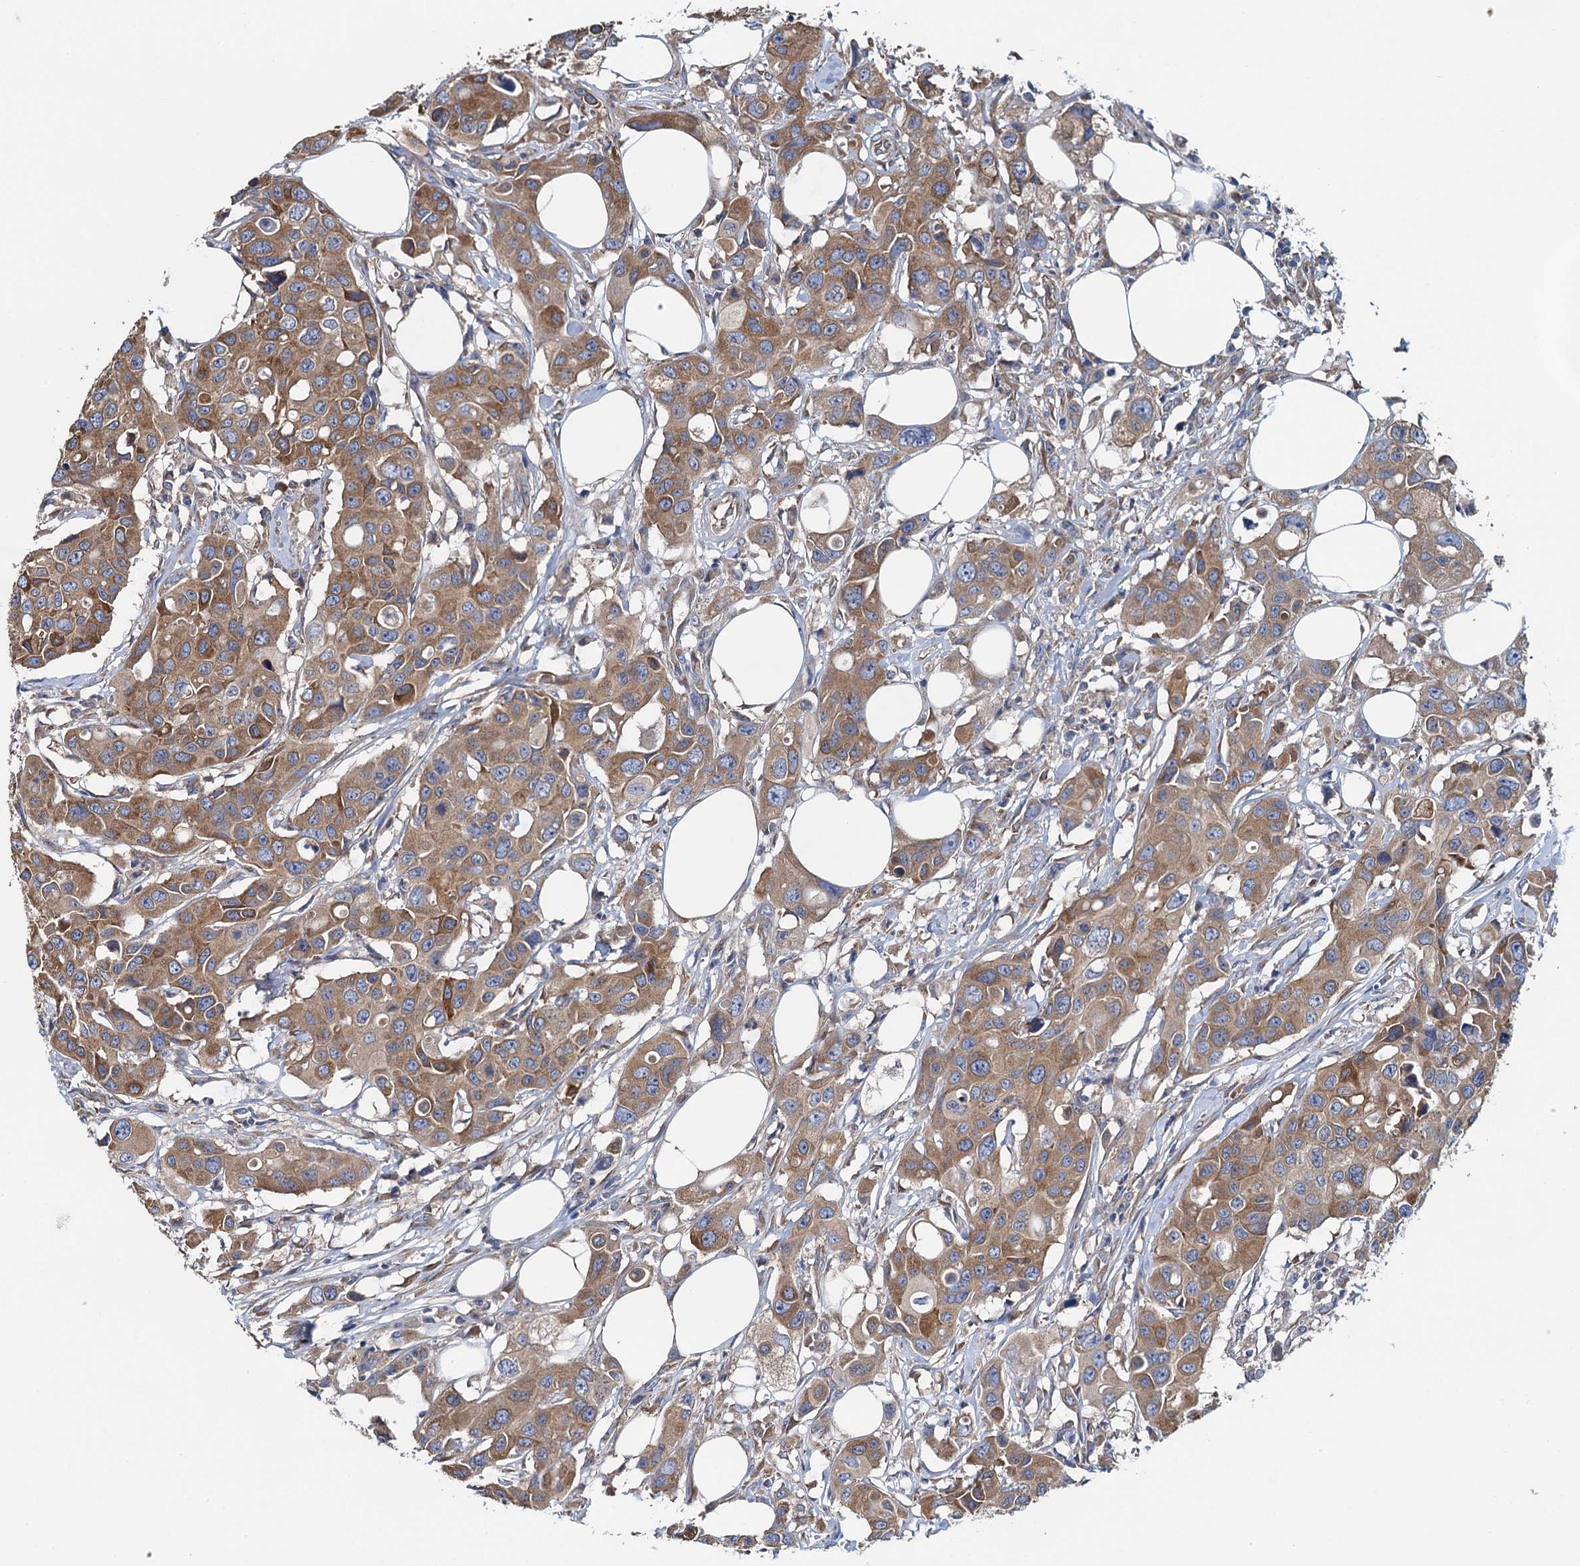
{"staining": {"intensity": "moderate", "quantity": ">75%", "location": "cytoplasmic/membranous"}, "tissue": "colorectal cancer", "cell_type": "Tumor cells", "image_type": "cancer", "snomed": [{"axis": "morphology", "description": "Adenocarcinoma, NOS"}, {"axis": "topography", "description": "Colon"}], "caption": "The histopathology image reveals immunohistochemical staining of colorectal cancer. There is moderate cytoplasmic/membranous expression is seen in about >75% of tumor cells. Nuclei are stained in blue.", "gene": "ADCY9", "patient": {"sex": "male", "age": 77}}